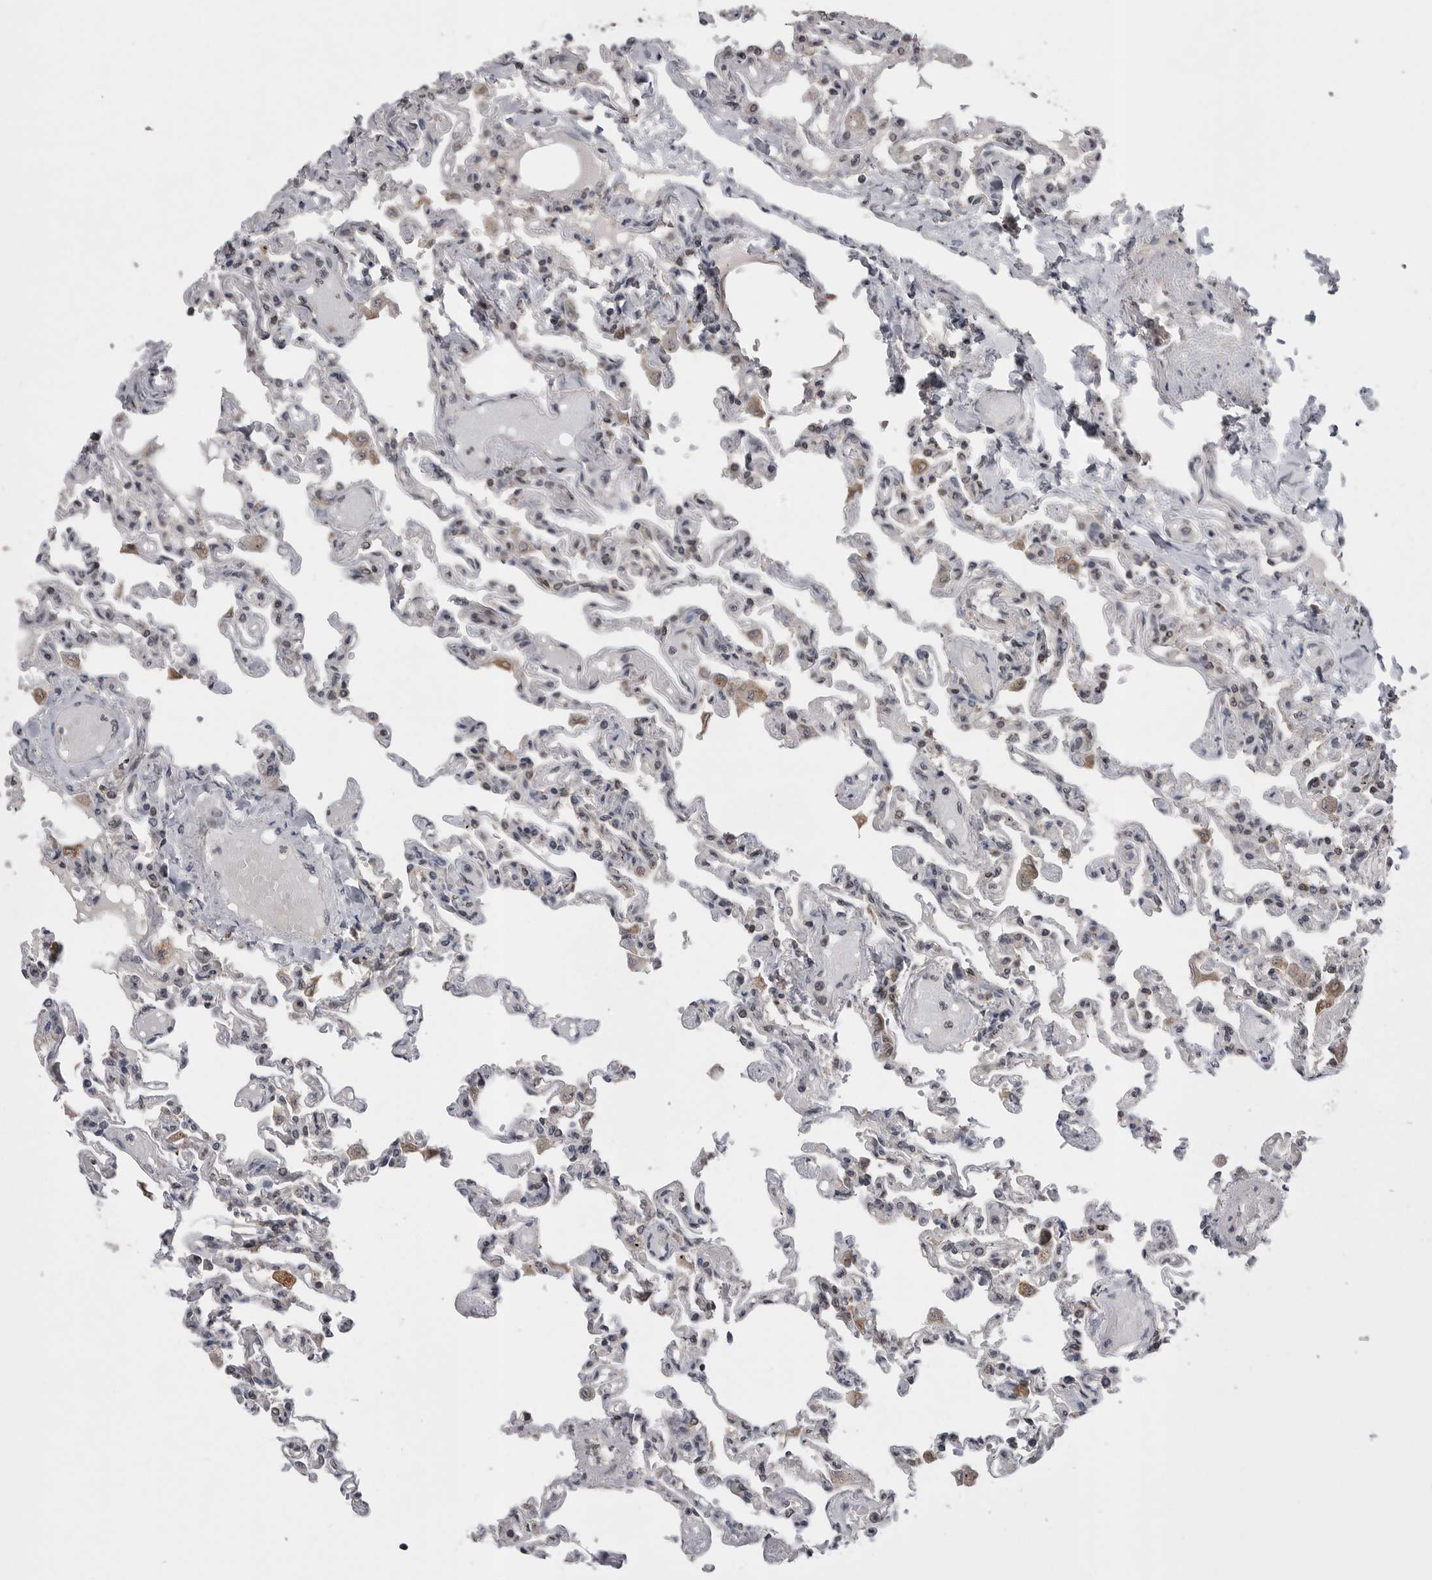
{"staining": {"intensity": "negative", "quantity": "none", "location": "none"}, "tissue": "lung", "cell_type": "Alveolar cells", "image_type": "normal", "snomed": [{"axis": "morphology", "description": "Normal tissue, NOS"}, {"axis": "topography", "description": "Lung"}], "caption": "The image shows no staining of alveolar cells in unremarkable lung. (DAB (3,3'-diaminobenzidine) immunohistochemistry (IHC) with hematoxylin counter stain).", "gene": "AOAH", "patient": {"sex": "male", "age": 21}}